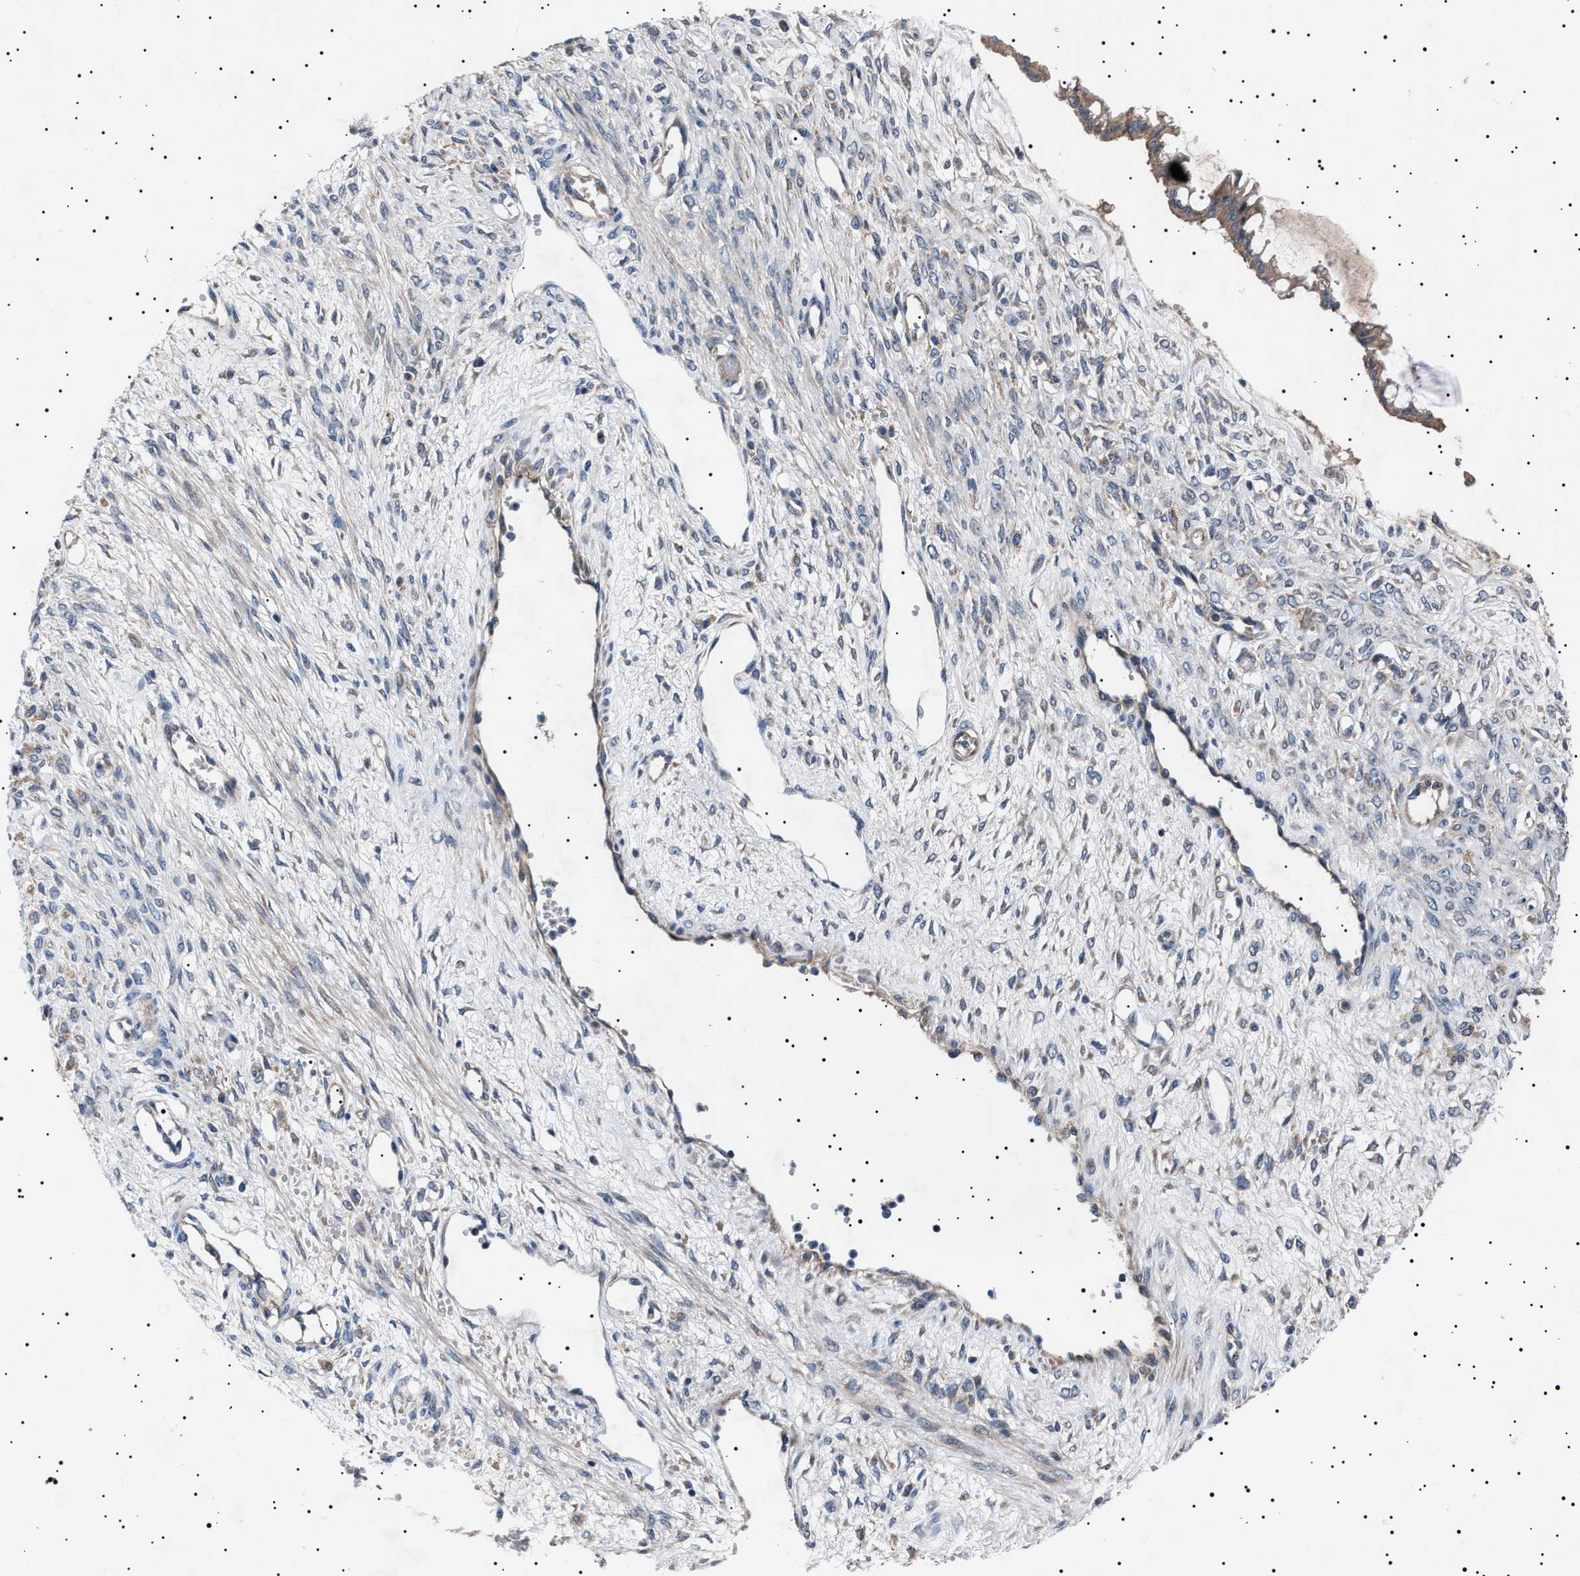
{"staining": {"intensity": "weak", "quantity": ">75%", "location": "cytoplasmic/membranous"}, "tissue": "ovarian cancer", "cell_type": "Tumor cells", "image_type": "cancer", "snomed": [{"axis": "morphology", "description": "Cystadenocarcinoma, mucinous, NOS"}, {"axis": "topography", "description": "Ovary"}], "caption": "Ovarian cancer stained for a protein (brown) displays weak cytoplasmic/membranous positive expression in about >75% of tumor cells.", "gene": "PTRH1", "patient": {"sex": "female", "age": 73}}